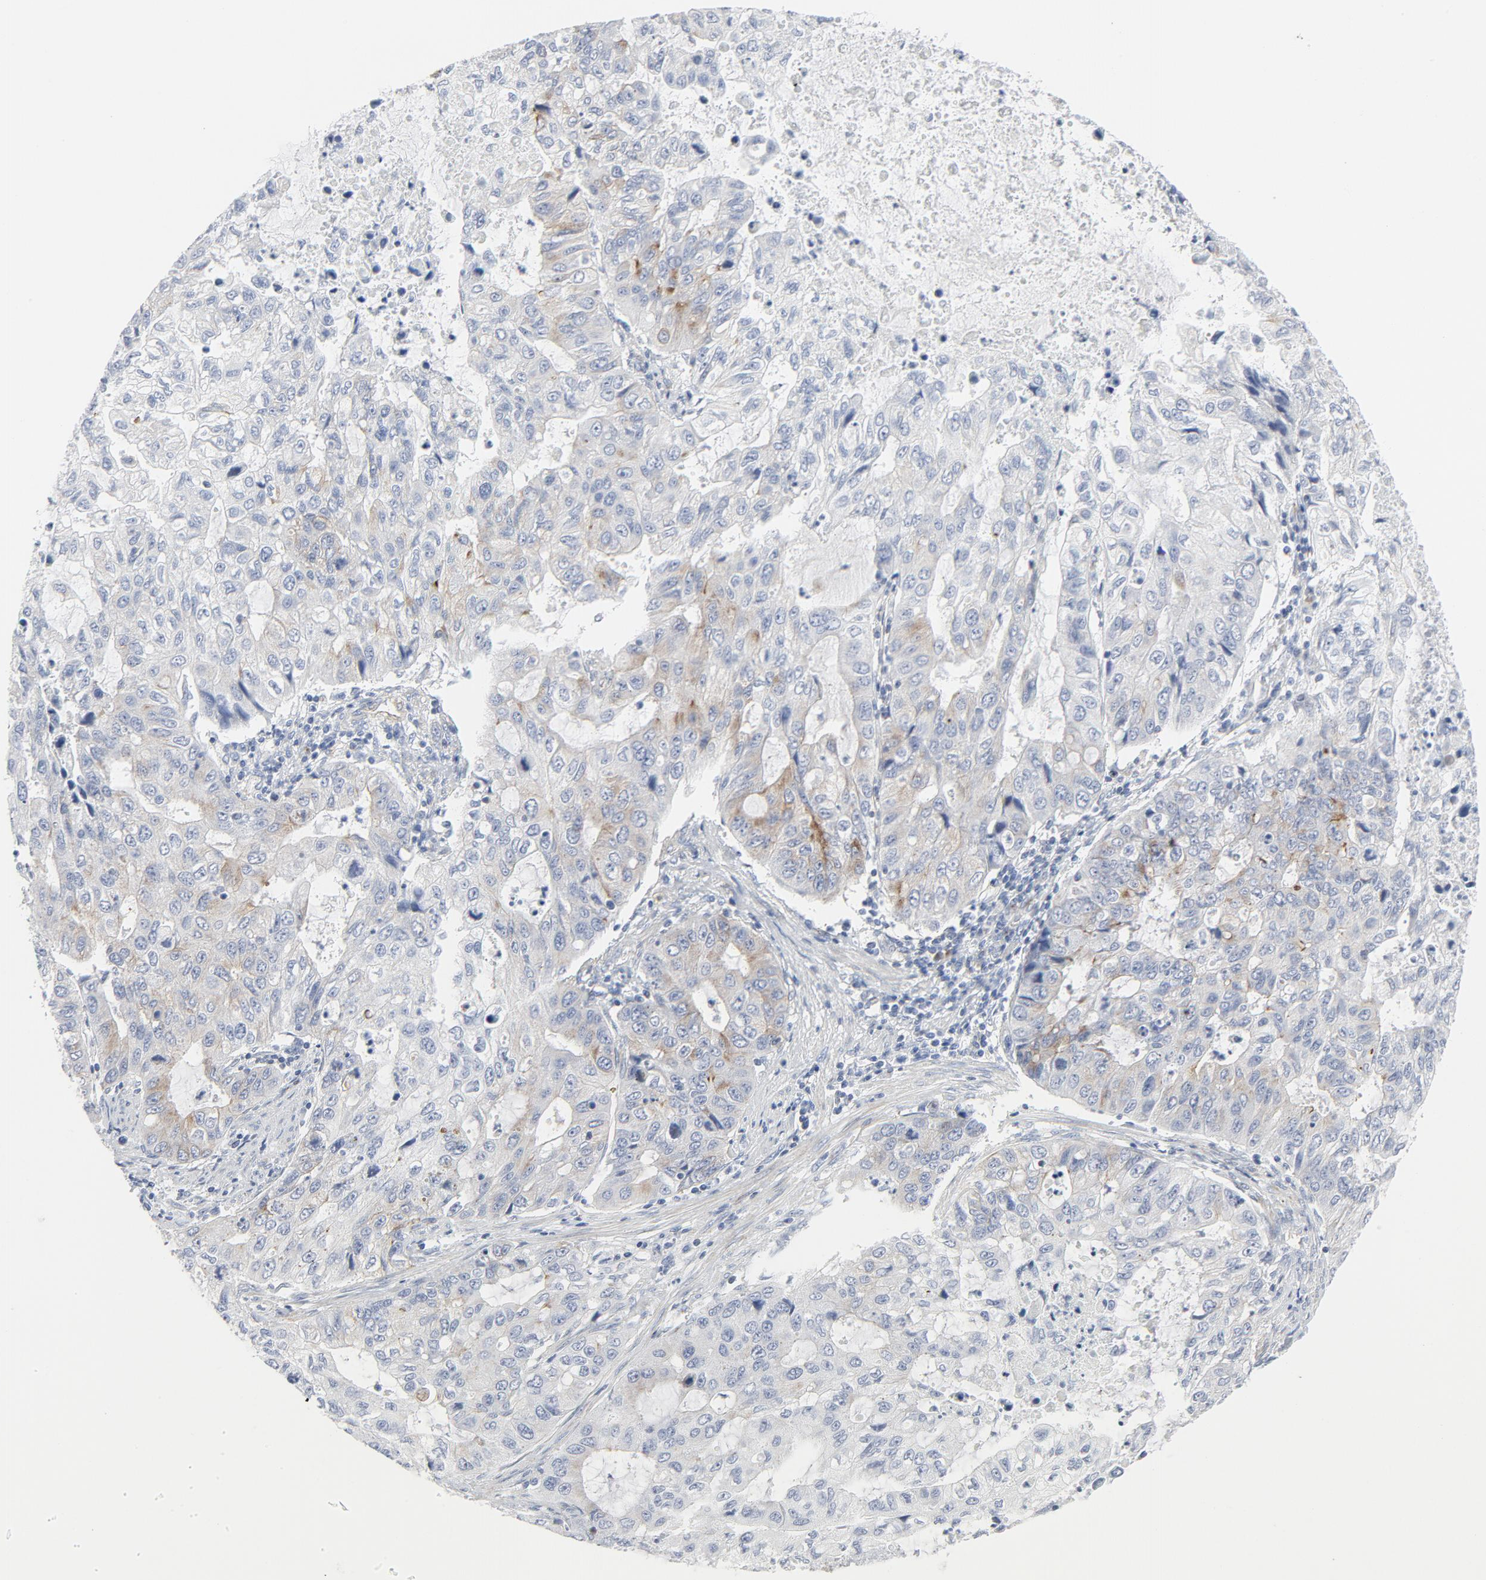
{"staining": {"intensity": "weak", "quantity": "<25%", "location": "cytoplasmic/membranous"}, "tissue": "stomach cancer", "cell_type": "Tumor cells", "image_type": "cancer", "snomed": [{"axis": "morphology", "description": "Adenocarcinoma, NOS"}, {"axis": "topography", "description": "Stomach, upper"}], "caption": "IHC image of stomach adenocarcinoma stained for a protein (brown), which exhibits no positivity in tumor cells. (DAB immunohistochemistry (IHC), high magnification).", "gene": "TUBB1", "patient": {"sex": "female", "age": 52}}